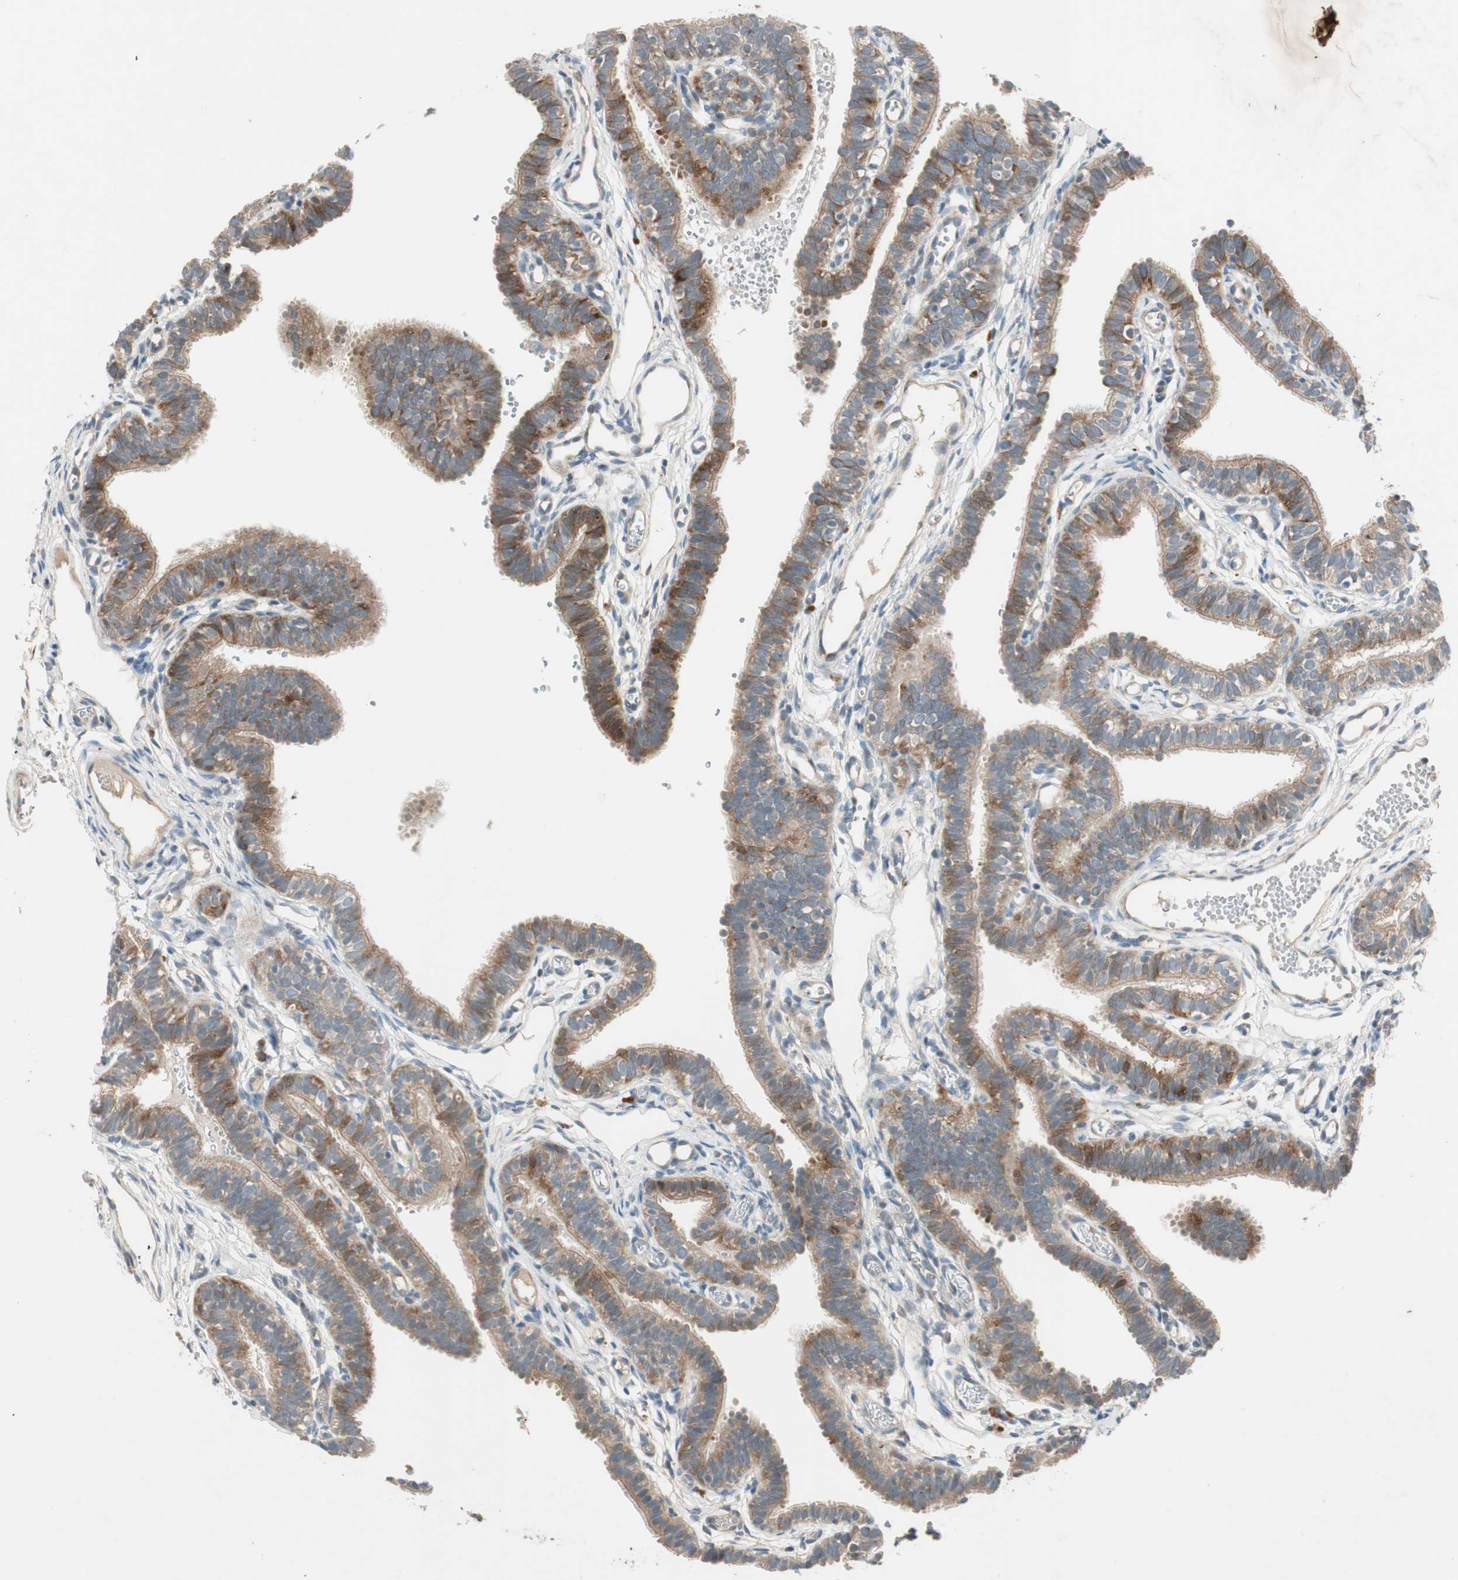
{"staining": {"intensity": "moderate", "quantity": ">75%", "location": "cytoplasmic/membranous"}, "tissue": "fallopian tube", "cell_type": "Glandular cells", "image_type": "normal", "snomed": [{"axis": "morphology", "description": "Normal tissue, NOS"}, {"axis": "topography", "description": "Fallopian tube"}, {"axis": "topography", "description": "Placenta"}], "caption": "This histopathology image demonstrates unremarkable fallopian tube stained with immunohistochemistry to label a protein in brown. The cytoplasmic/membranous of glandular cells show moderate positivity for the protein. Nuclei are counter-stained blue.", "gene": "APOO", "patient": {"sex": "female", "age": 34}}